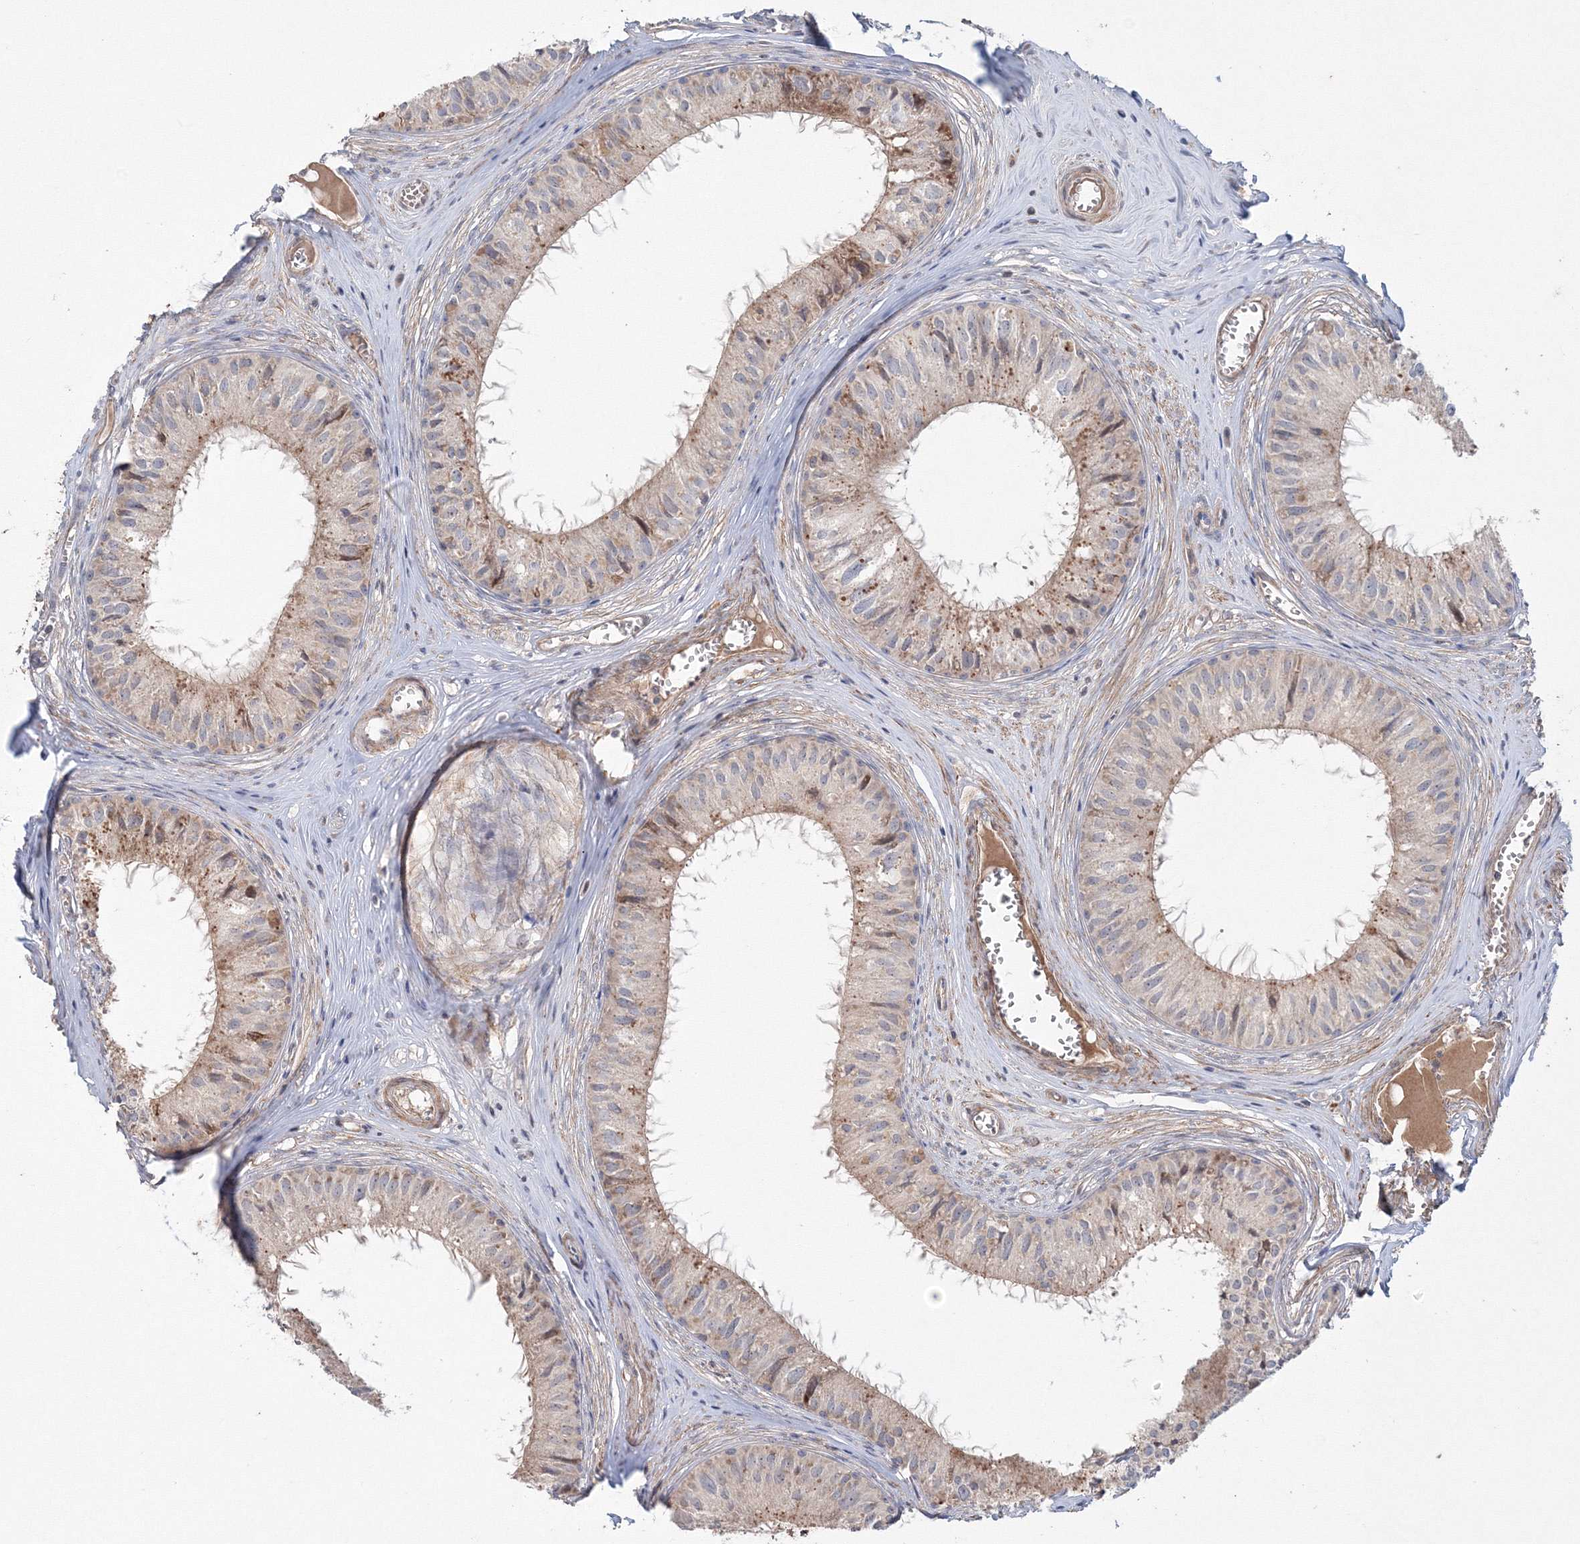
{"staining": {"intensity": "moderate", "quantity": "25%-75%", "location": "cytoplasmic/membranous"}, "tissue": "epididymis", "cell_type": "Glandular cells", "image_type": "normal", "snomed": [{"axis": "morphology", "description": "Normal tissue, NOS"}, {"axis": "topography", "description": "Epididymis"}], "caption": "Immunohistochemistry (IHC) staining of benign epididymis, which shows medium levels of moderate cytoplasmic/membranous staining in approximately 25%-75% of glandular cells indicating moderate cytoplasmic/membranous protein staining. The staining was performed using DAB (brown) for protein detection and nuclei were counterstained in hematoxylin (blue).", "gene": "NOA1", "patient": {"sex": "male", "age": 36}}